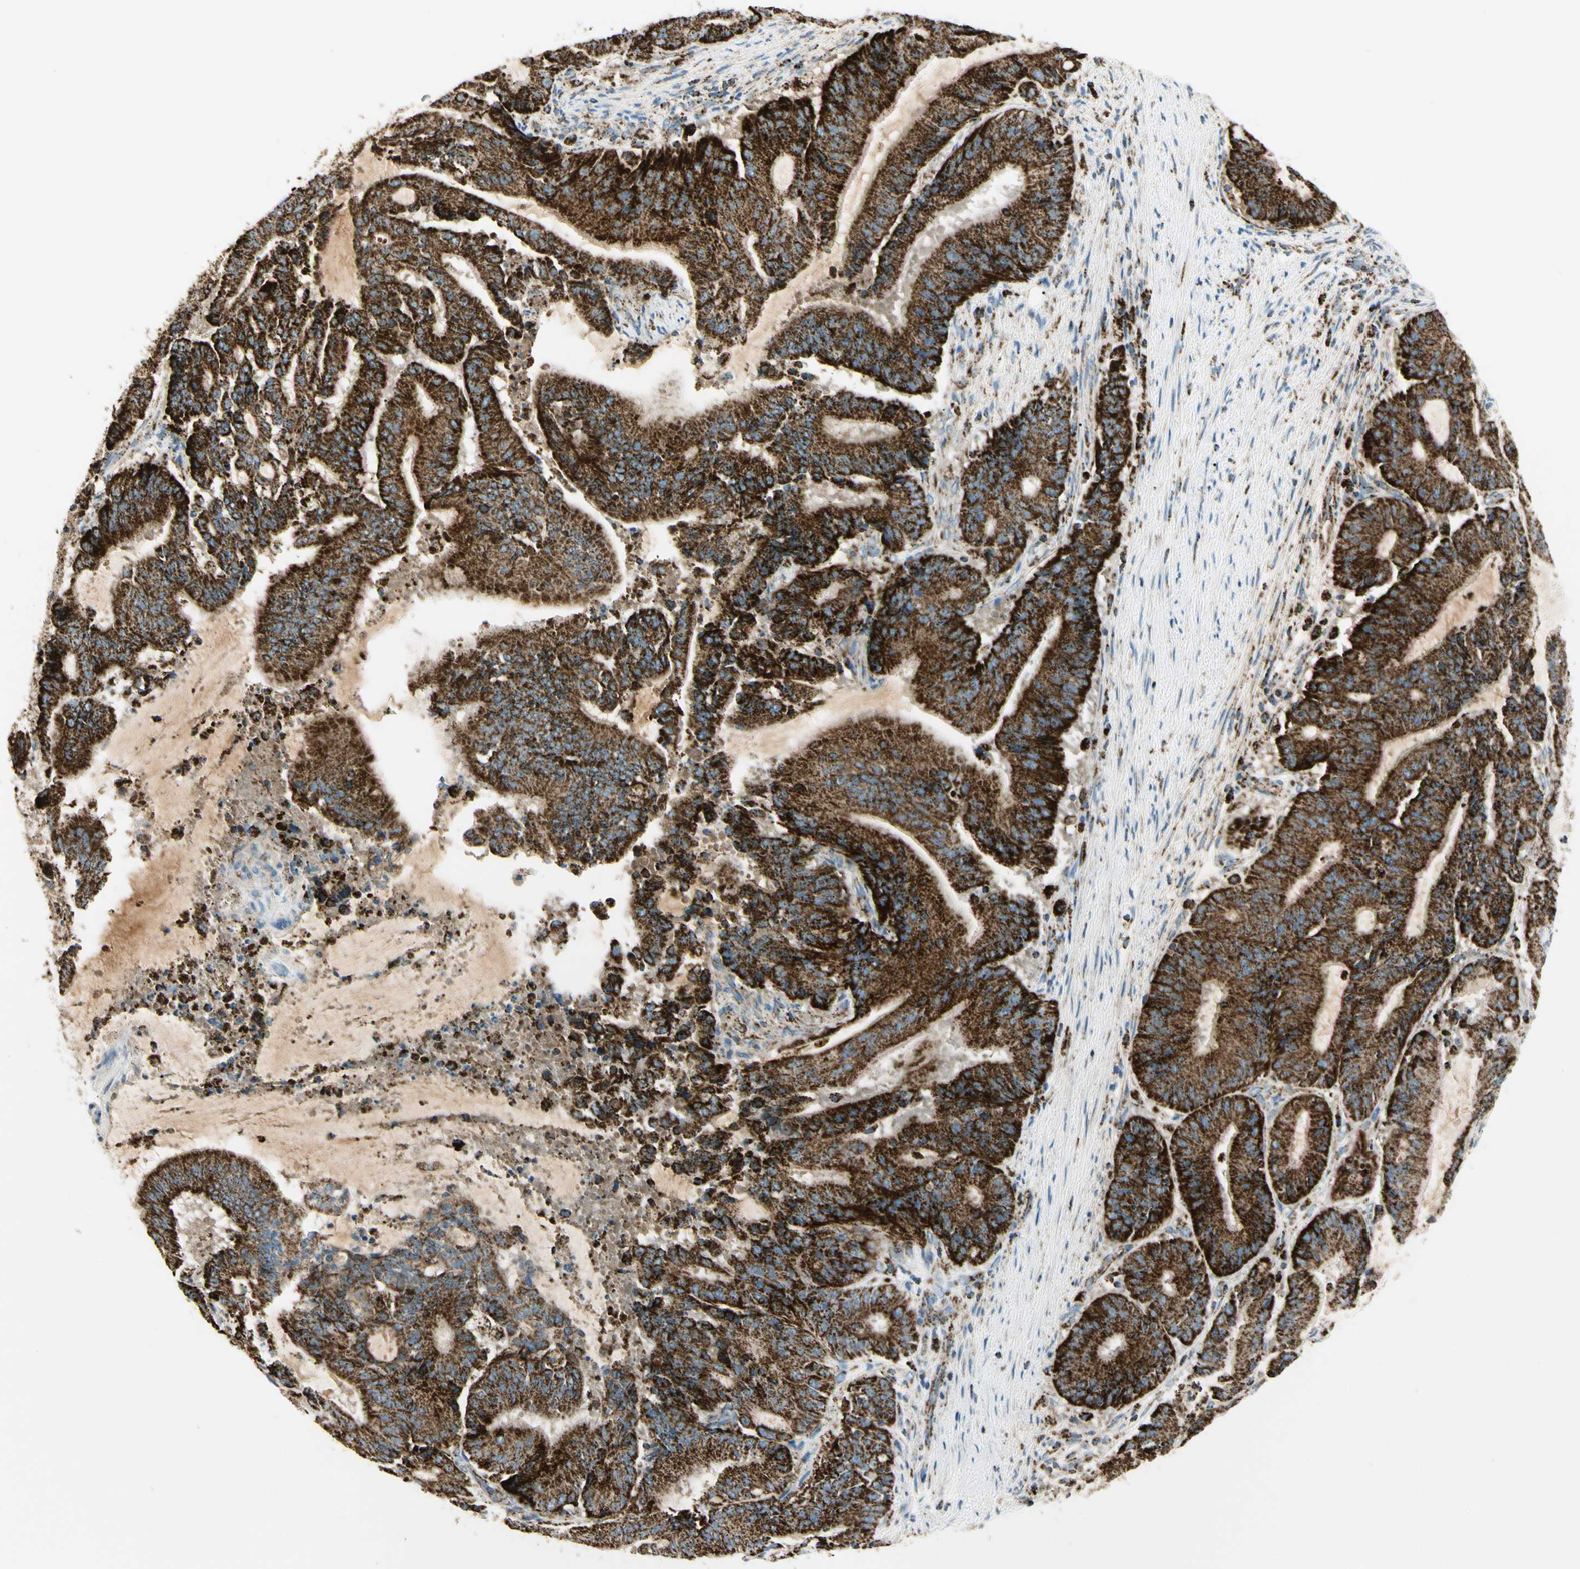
{"staining": {"intensity": "strong", "quantity": ">75%", "location": "cytoplasmic/membranous"}, "tissue": "liver cancer", "cell_type": "Tumor cells", "image_type": "cancer", "snomed": [{"axis": "morphology", "description": "Cholangiocarcinoma"}, {"axis": "topography", "description": "Liver"}], "caption": "This histopathology image shows IHC staining of human liver cancer (cholangiocarcinoma), with high strong cytoplasmic/membranous positivity in about >75% of tumor cells.", "gene": "ME2", "patient": {"sex": "female", "age": 73}}